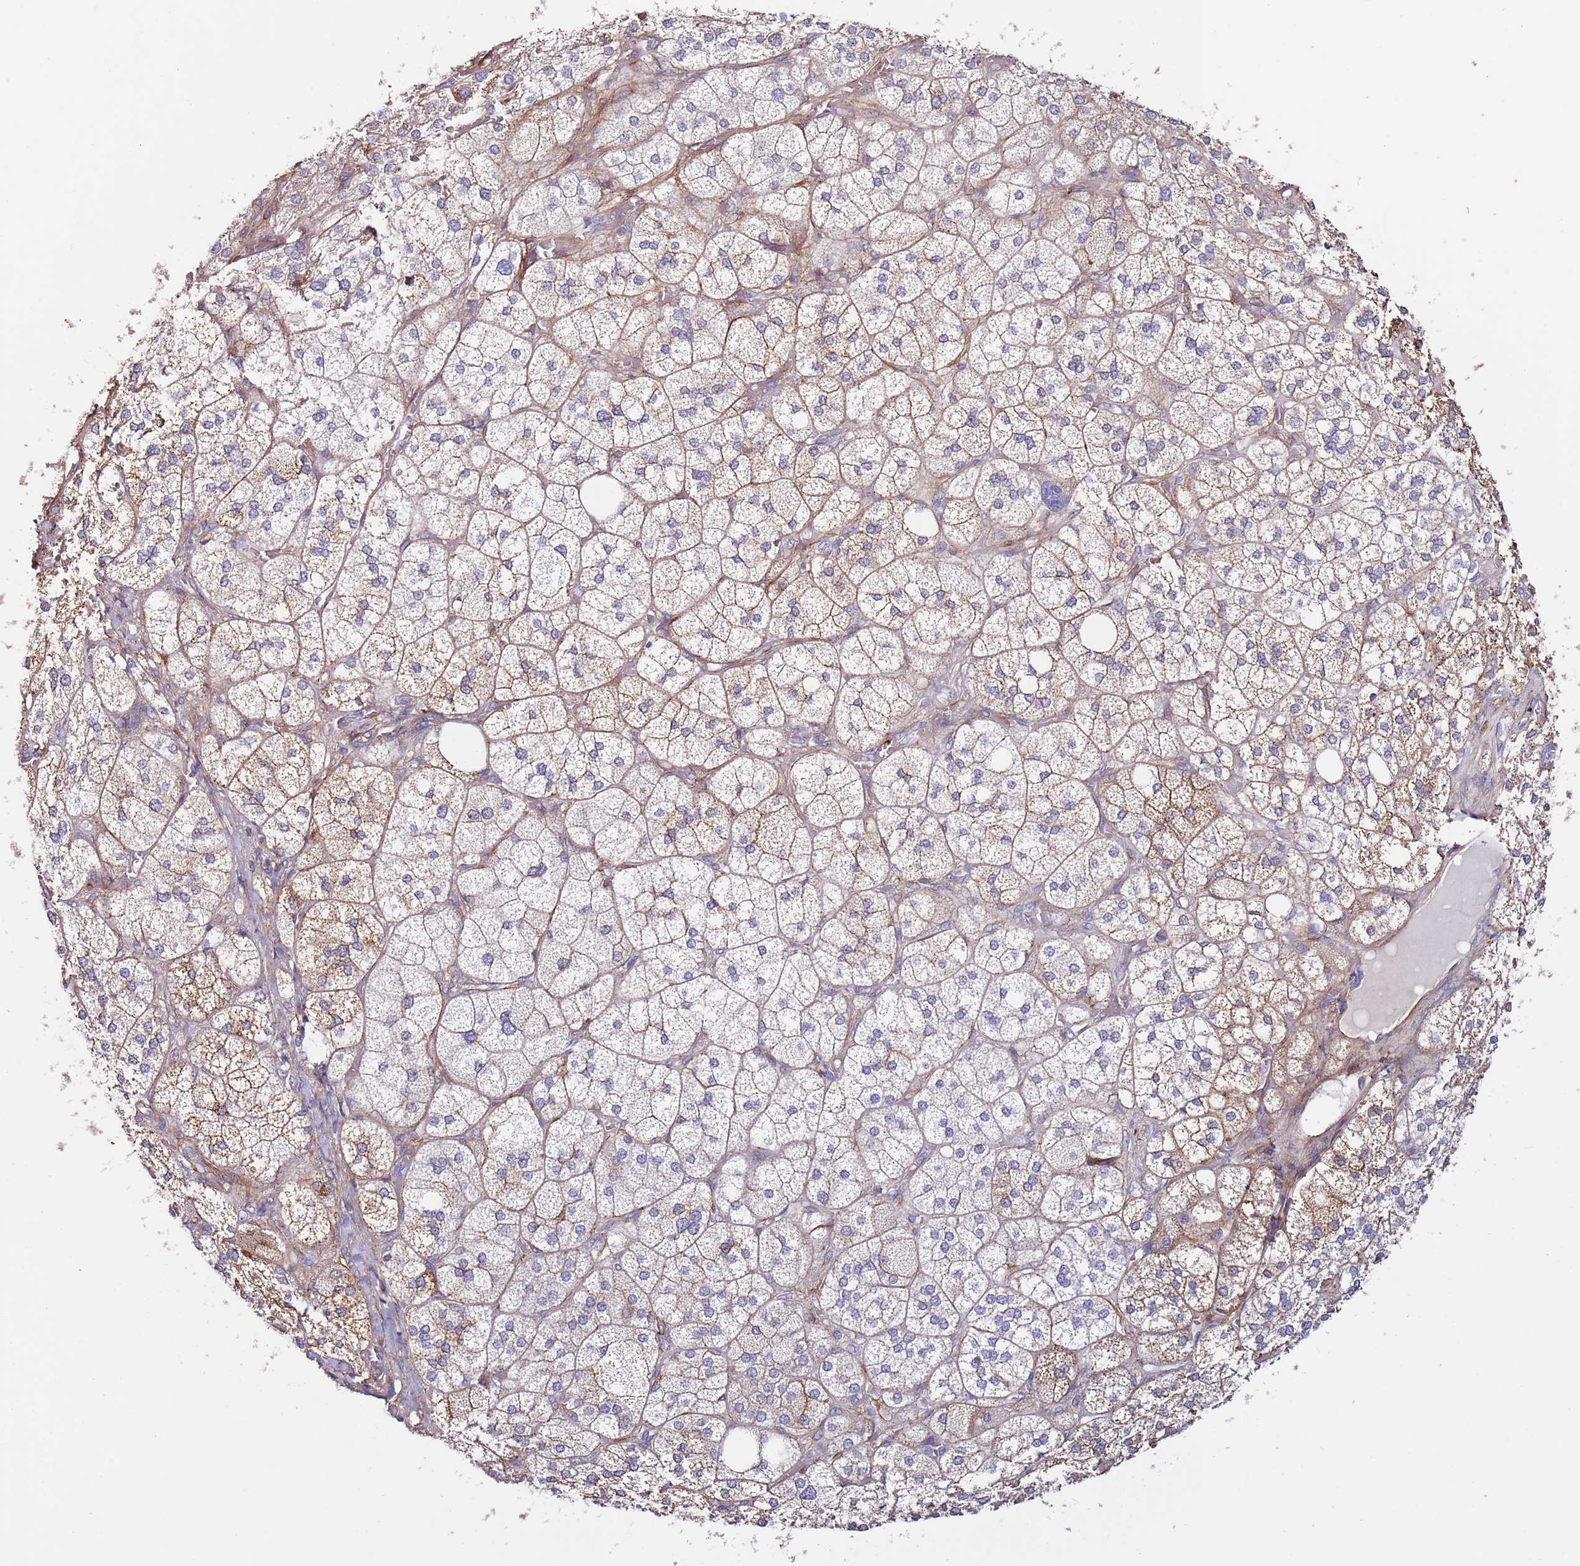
{"staining": {"intensity": "moderate", "quantity": "25%-75%", "location": "cytoplasmic/membranous"}, "tissue": "adrenal gland", "cell_type": "Glandular cells", "image_type": "normal", "snomed": [{"axis": "morphology", "description": "Normal tissue, NOS"}, {"axis": "topography", "description": "Adrenal gland"}], "caption": "Adrenal gland stained with IHC displays moderate cytoplasmic/membranous positivity in approximately 25%-75% of glandular cells.", "gene": "MRGPRE", "patient": {"sex": "male", "age": 61}}